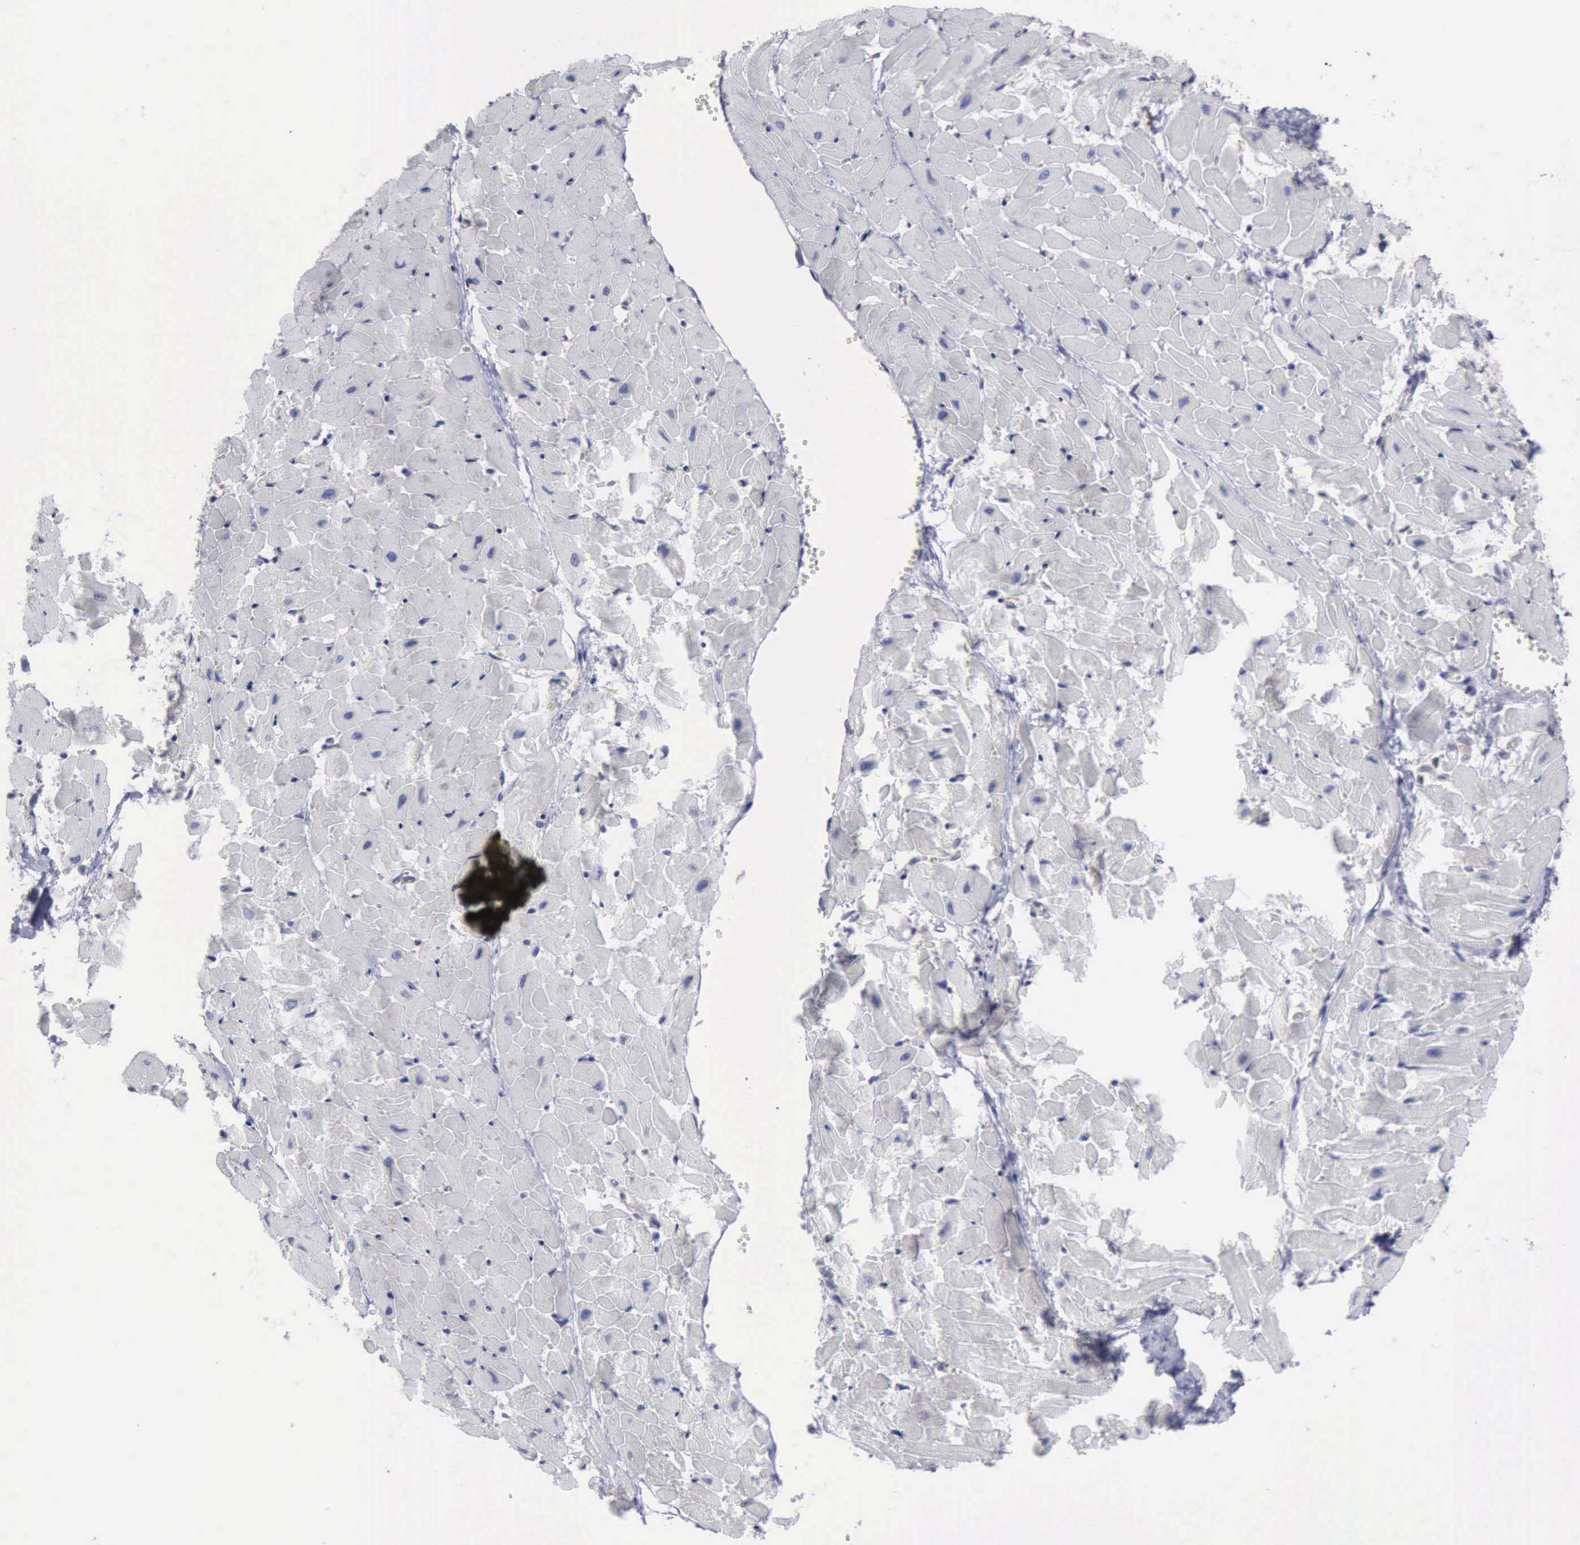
{"staining": {"intensity": "negative", "quantity": "none", "location": "none"}, "tissue": "heart muscle", "cell_type": "Cardiomyocytes", "image_type": "normal", "snomed": [{"axis": "morphology", "description": "Normal tissue, NOS"}, {"axis": "topography", "description": "Heart"}], "caption": "Heart muscle stained for a protein using immunohistochemistry displays no positivity cardiomyocytes.", "gene": "STAT1", "patient": {"sex": "female", "age": 19}}